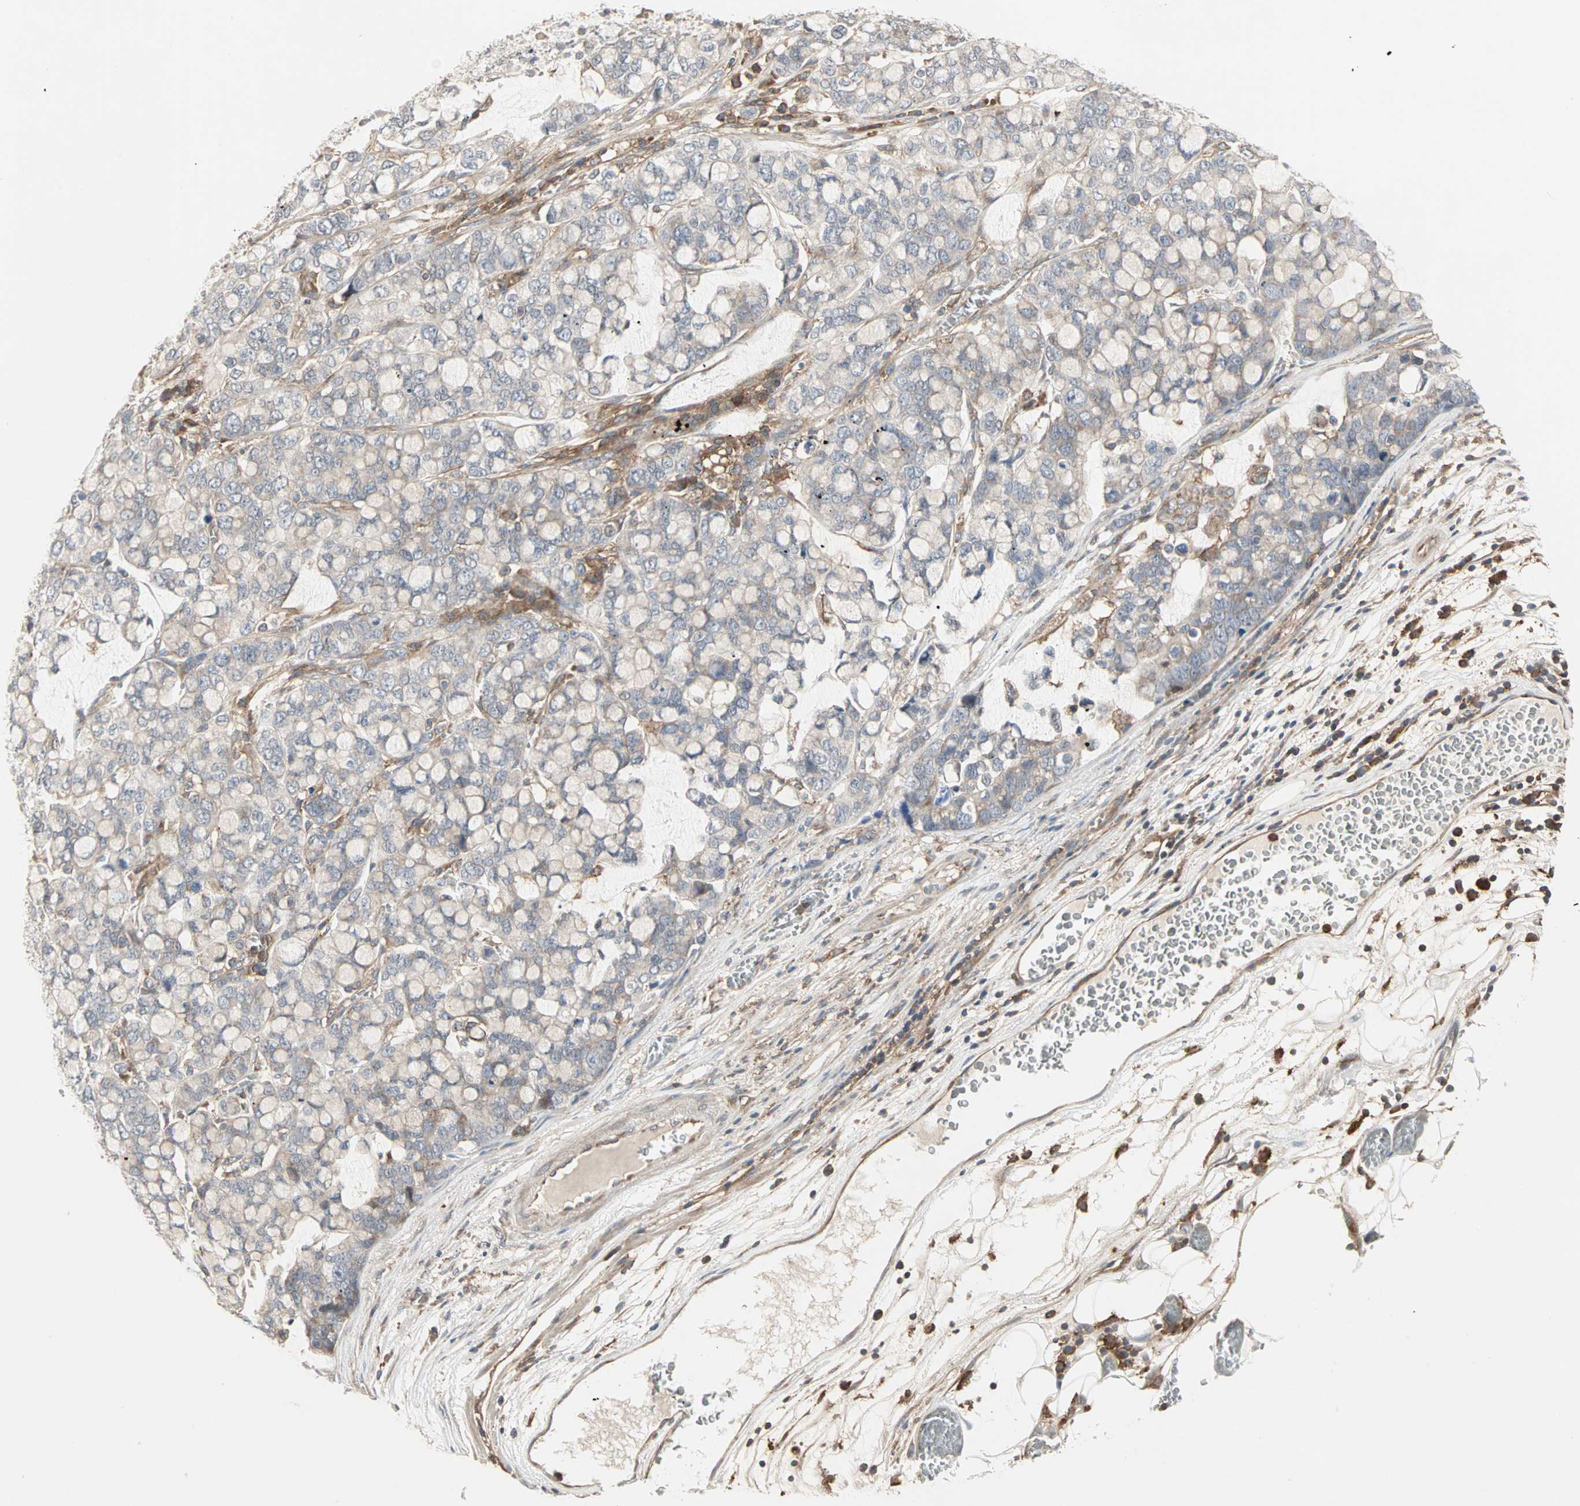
{"staining": {"intensity": "weak", "quantity": "25%-75%", "location": "cytoplasmic/membranous"}, "tissue": "stomach cancer", "cell_type": "Tumor cells", "image_type": "cancer", "snomed": [{"axis": "morphology", "description": "Adenocarcinoma, NOS"}, {"axis": "topography", "description": "Stomach, lower"}], "caption": "Stomach adenocarcinoma stained for a protein (brown) demonstrates weak cytoplasmic/membranous positive expression in approximately 25%-75% of tumor cells.", "gene": "GNAI2", "patient": {"sex": "male", "age": 84}}